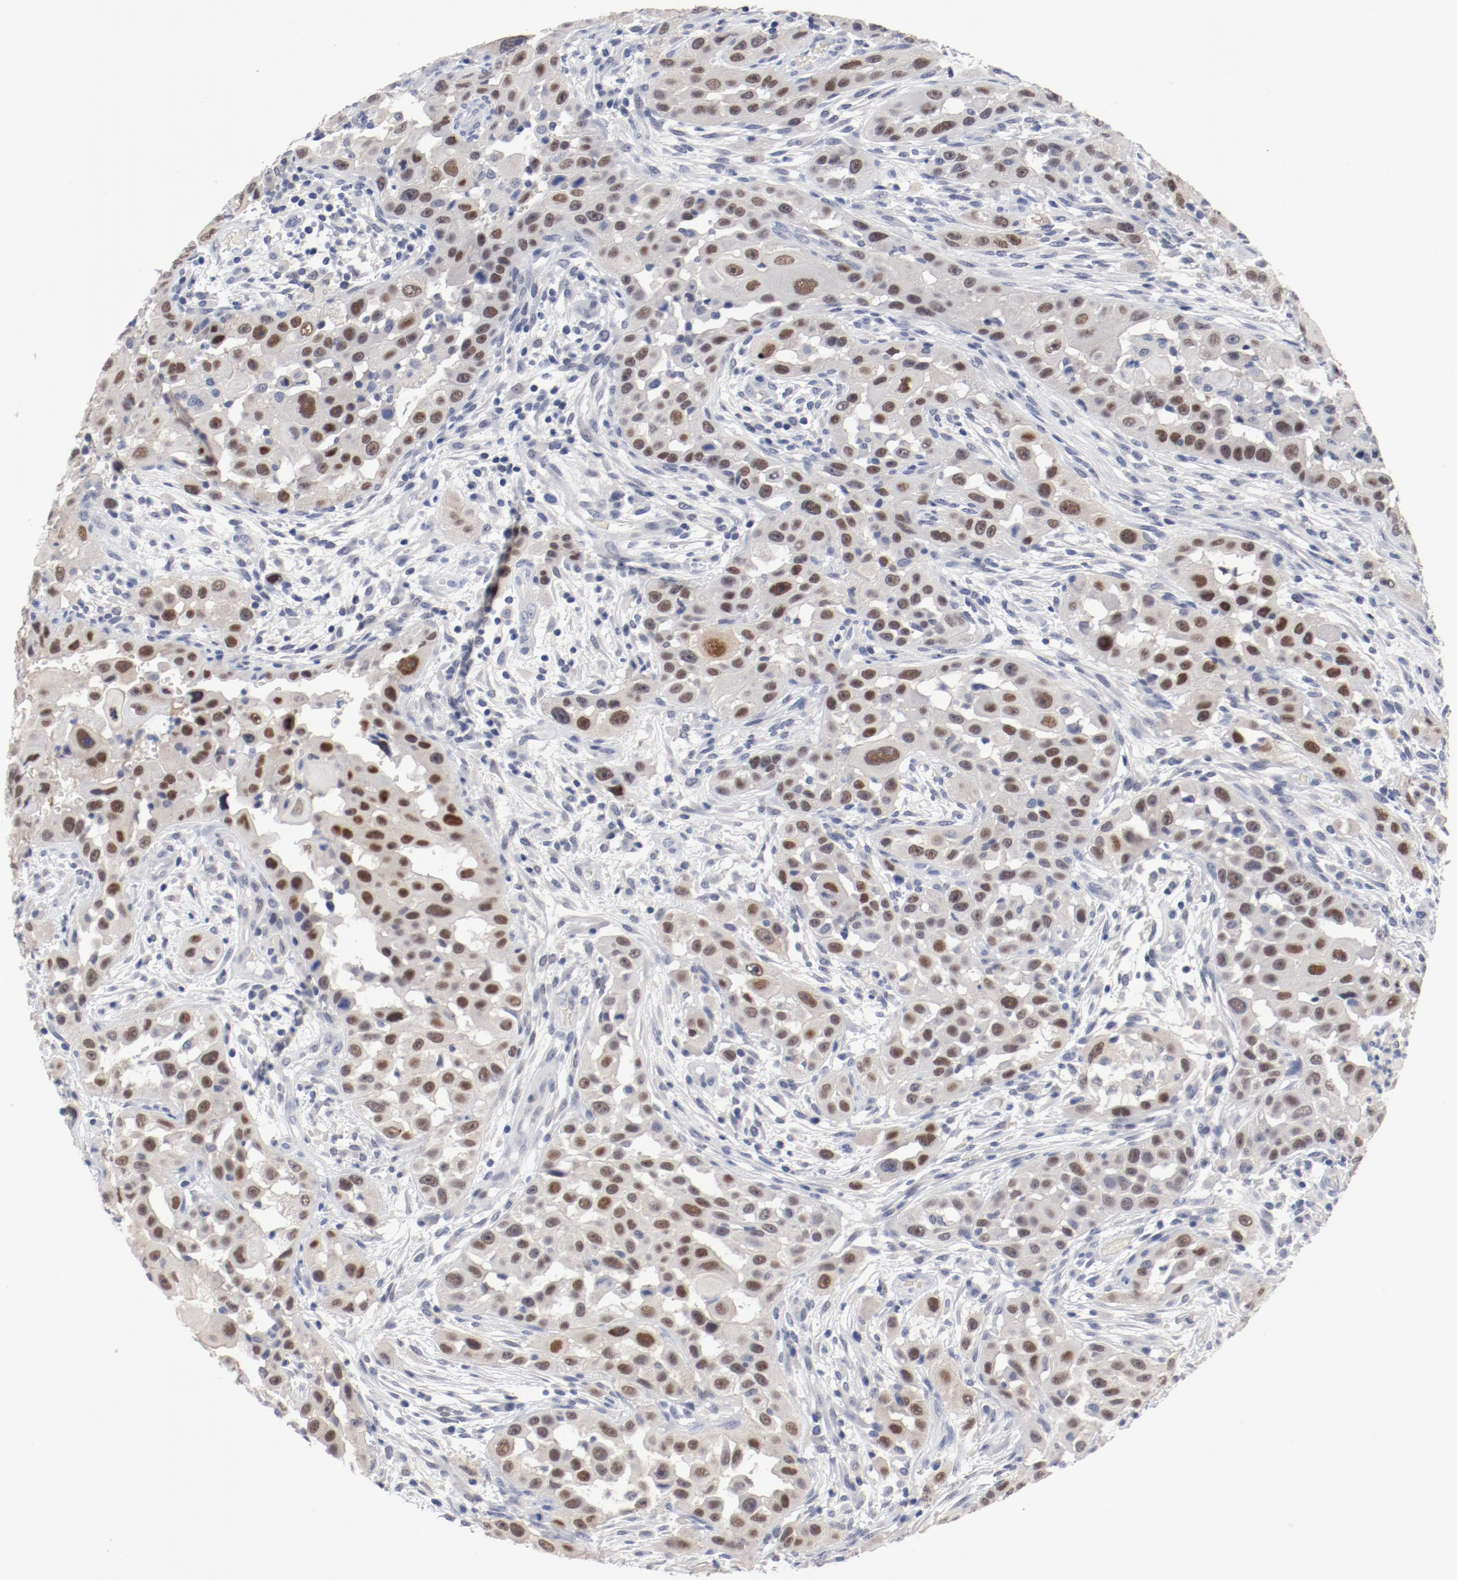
{"staining": {"intensity": "moderate", "quantity": "25%-75%", "location": "nuclear"}, "tissue": "head and neck cancer", "cell_type": "Tumor cells", "image_type": "cancer", "snomed": [{"axis": "morphology", "description": "Carcinoma, NOS"}, {"axis": "topography", "description": "Head-Neck"}], "caption": "Carcinoma (head and neck) stained for a protein (brown) exhibits moderate nuclear positive positivity in approximately 25%-75% of tumor cells.", "gene": "ANKLE2", "patient": {"sex": "male", "age": 87}}